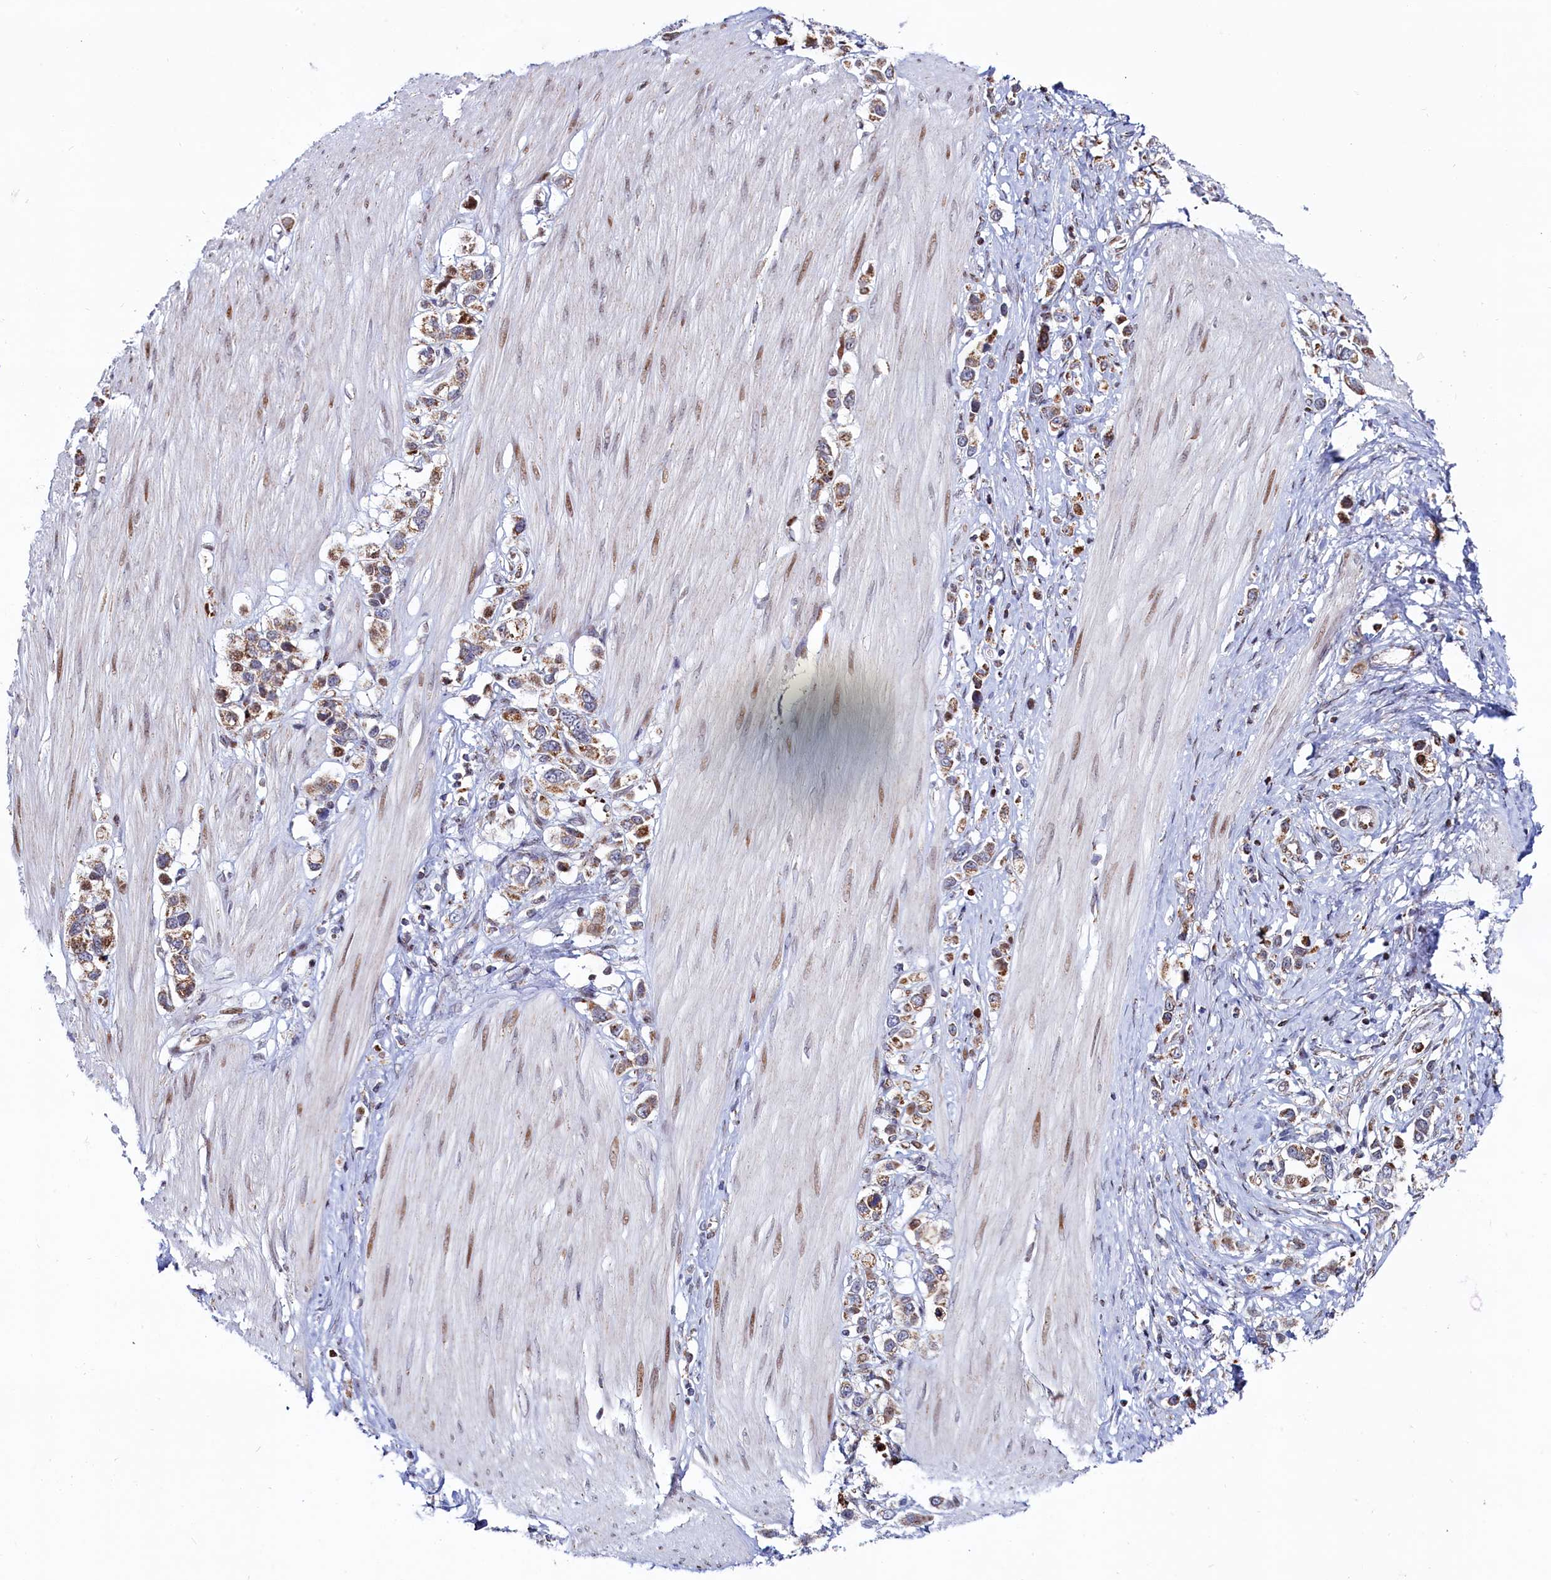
{"staining": {"intensity": "moderate", "quantity": ">75%", "location": "cytoplasmic/membranous"}, "tissue": "stomach cancer", "cell_type": "Tumor cells", "image_type": "cancer", "snomed": [{"axis": "morphology", "description": "Adenocarcinoma, NOS"}, {"axis": "topography", "description": "Stomach"}], "caption": "The immunohistochemical stain shows moderate cytoplasmic/membranous expression in tumor cells of adenocarcinoma (stomach) tissue.", "gene": "HDGFL3", "patient": {"sex": "female", "age": 65}}